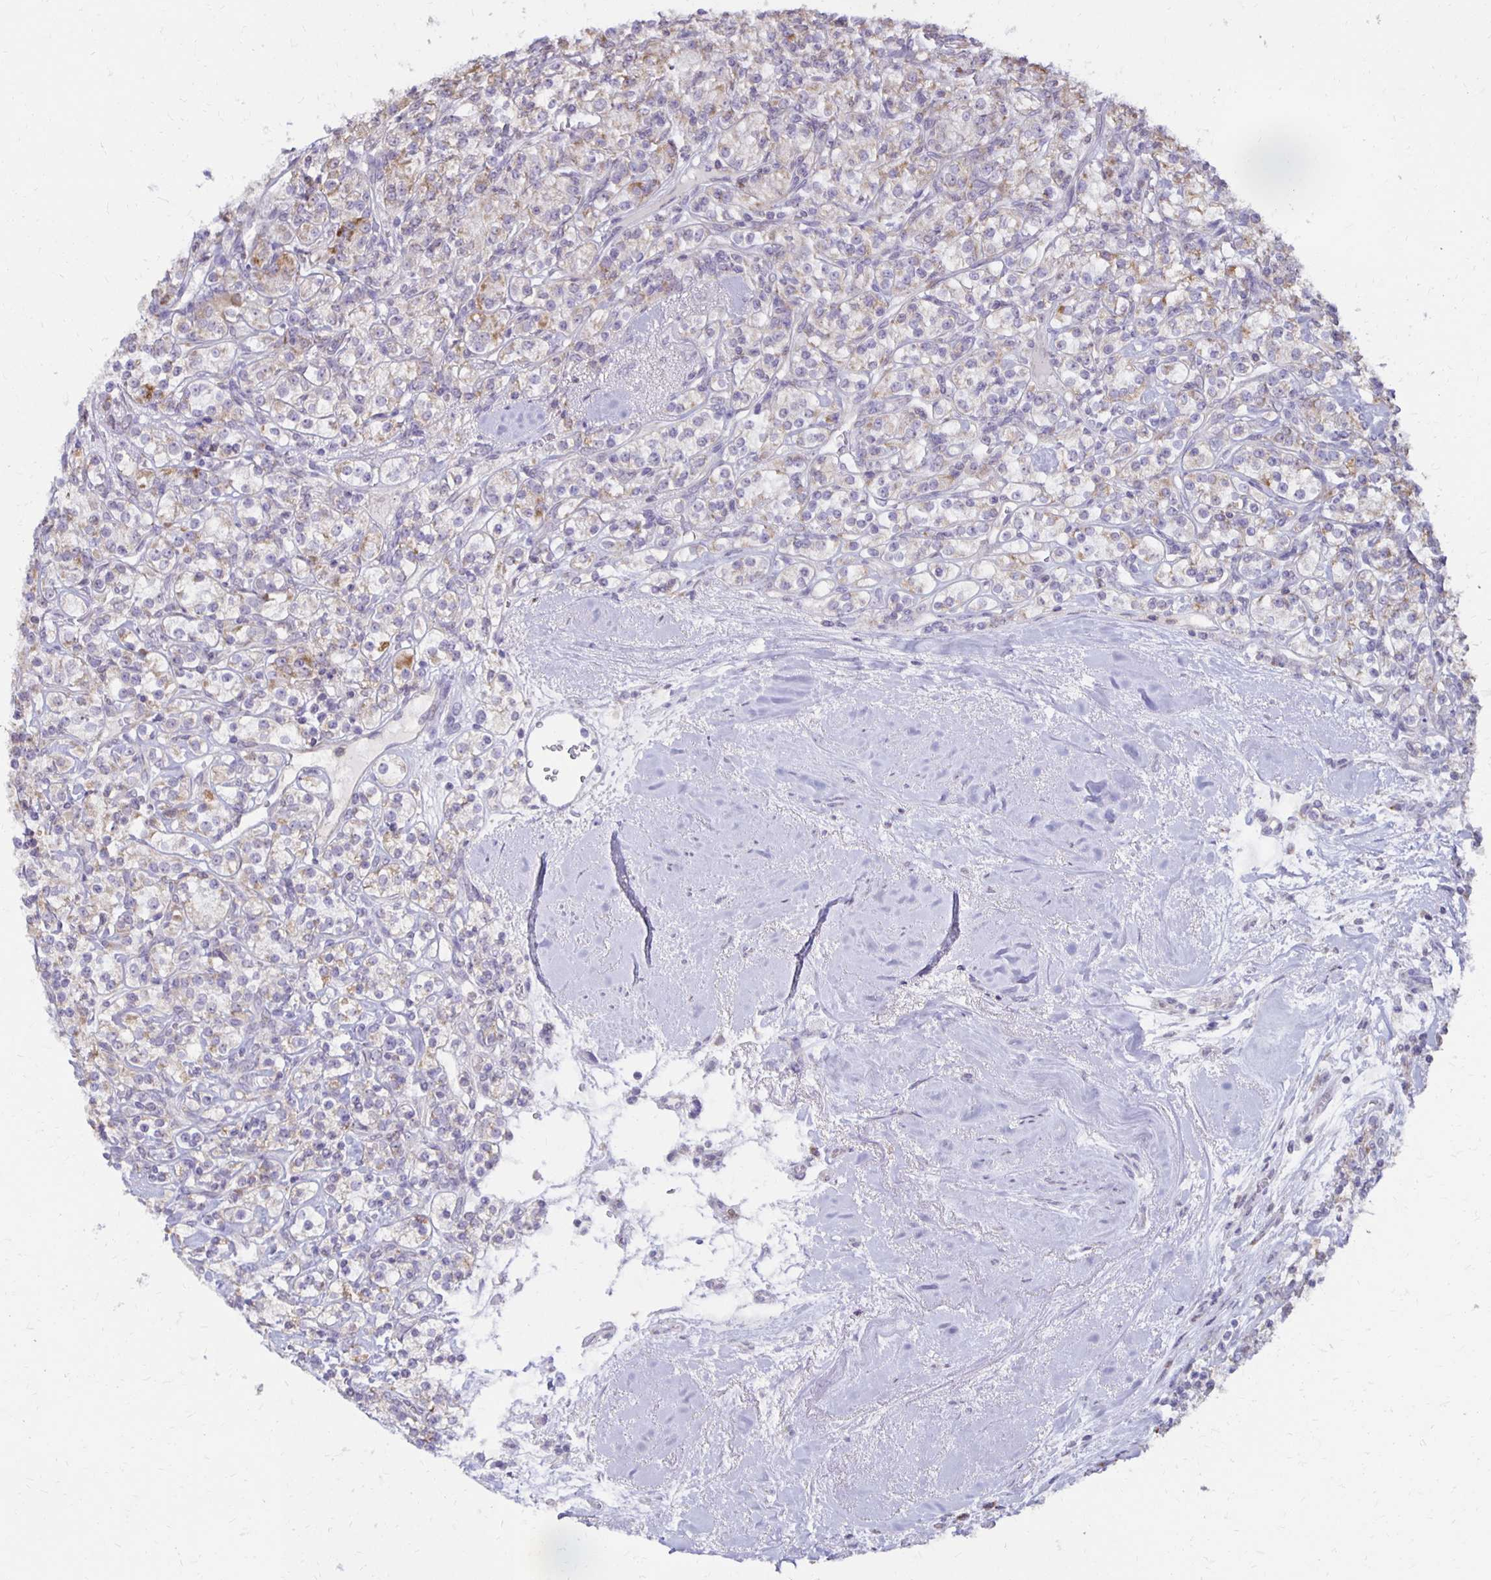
{"staining": {"intensity": "weak", "quantity": "<25%", "location": "cytoplasmic/membranous"}, "tissue": "renal cancer", "cell_type": "Tumor cells", "image_type": "cancer", "snomed": [{"axis": "morphology", "description": "Adenocarcinoma, NOS"}, {"axis": "topography", "description": "Kidney"}], "caption": "Immunohistochemical staining of adenocarcinoma (renal) shows no significant expression in tumor cells.", "gene": "IER3", "patient": {"sex": "male", "age": 77}}